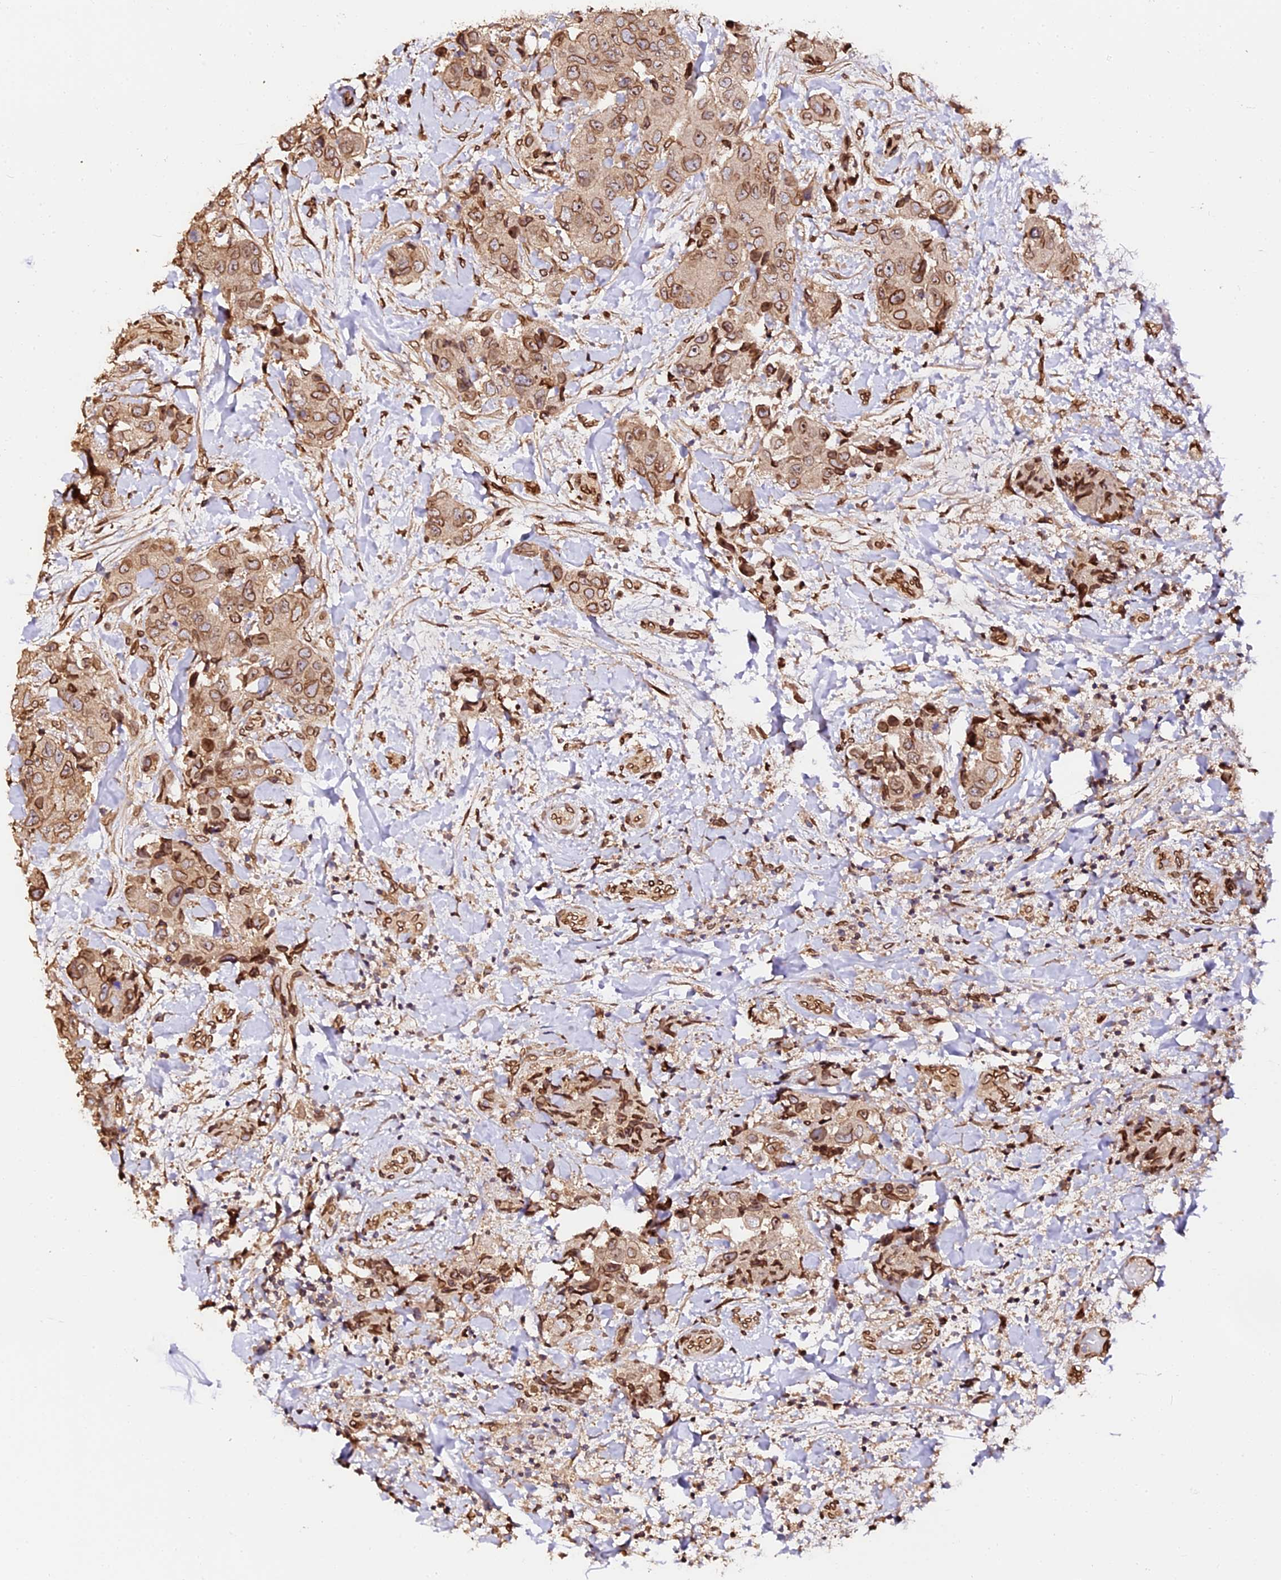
{"staining": {"intensity": "moderate", "quantity": ">75%", "location": "cytoplasmic/membranous,nuclear"}, "tissue": "breast cancer", "cell_type": "Tumor cells", "image_type": "cancer", "snomed": [{"axis": "morphology", "description": "Normal tissue, NOS"}, {"axis": "morphology", "description": "Duct carcinoma"}, {"axis": "topography", "description": "Breast"}], "caption": "About >75% of tumor cells in breast intraductal carcinoma exhibit moderate cytoplasmic/membranous and nuclear protein staining as visualized by brown immunohistochemical staining.", "gene": "ANAPC5", "patient": {"sex": "female", "age": 62}}